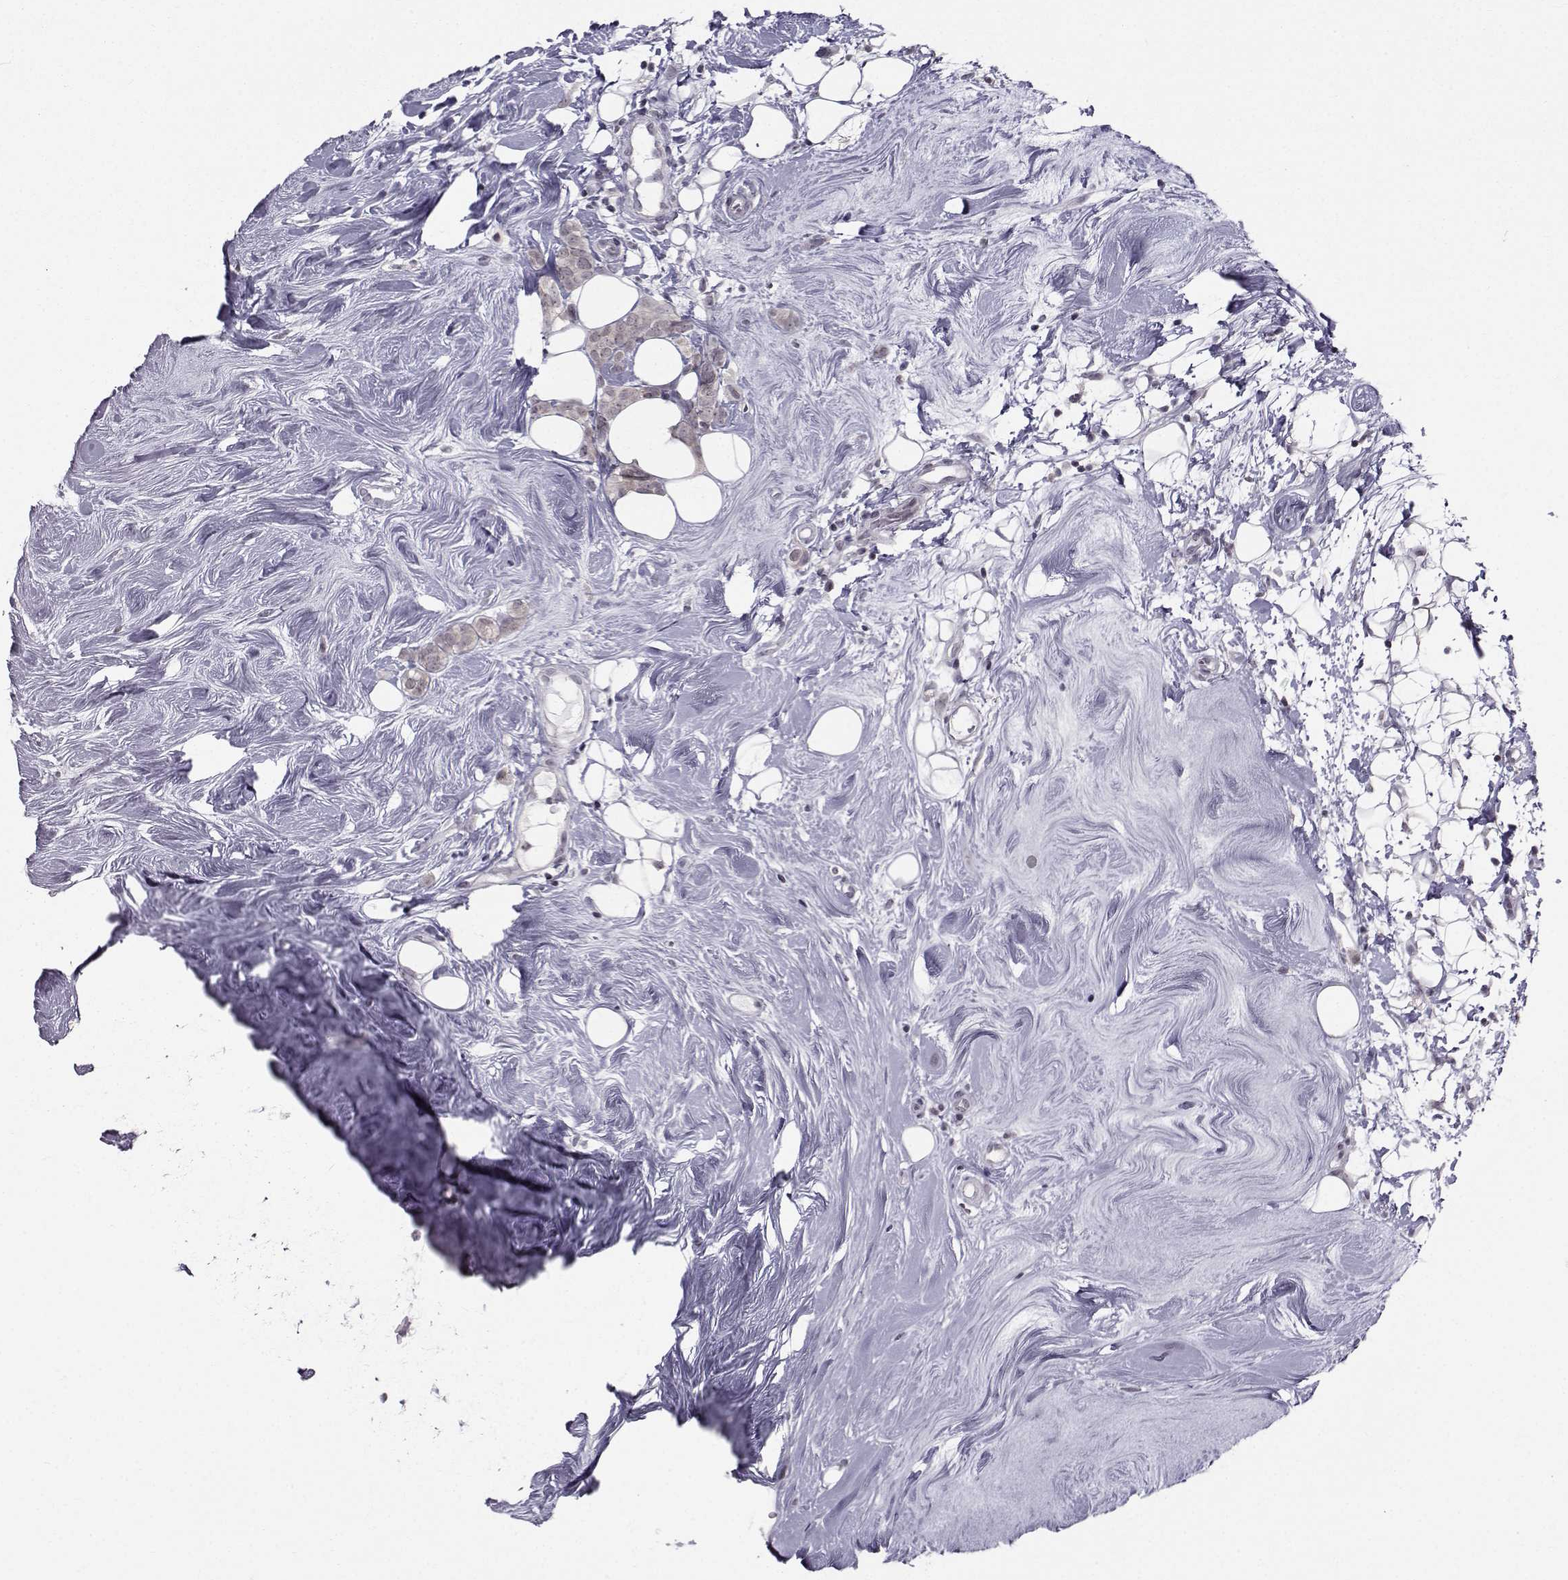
{"staining": {"intensity": "weak", "quantity": "25%-75%", "location": "cytoplasmic/membranous"}, "tissue": "breast cancer", "cell_type": "Tumor cells", "image_type": "cancer", "snomed": [{"axis": "morphology", "description": "Lobular carcinoma"}, {"axis": "topography", "description": "Breast"}], "caption": "Immunohistochemistry (IHC) (DAB (3,3'-diaminobenzidine)) staining of human breast lobular carcinoma reveals weak cytoplasmic/membranous protein expression in approximately 25%-75% of tumor cells.", "gene": "MARCHF4", "patient": {"sex": "female", "age": 49}}